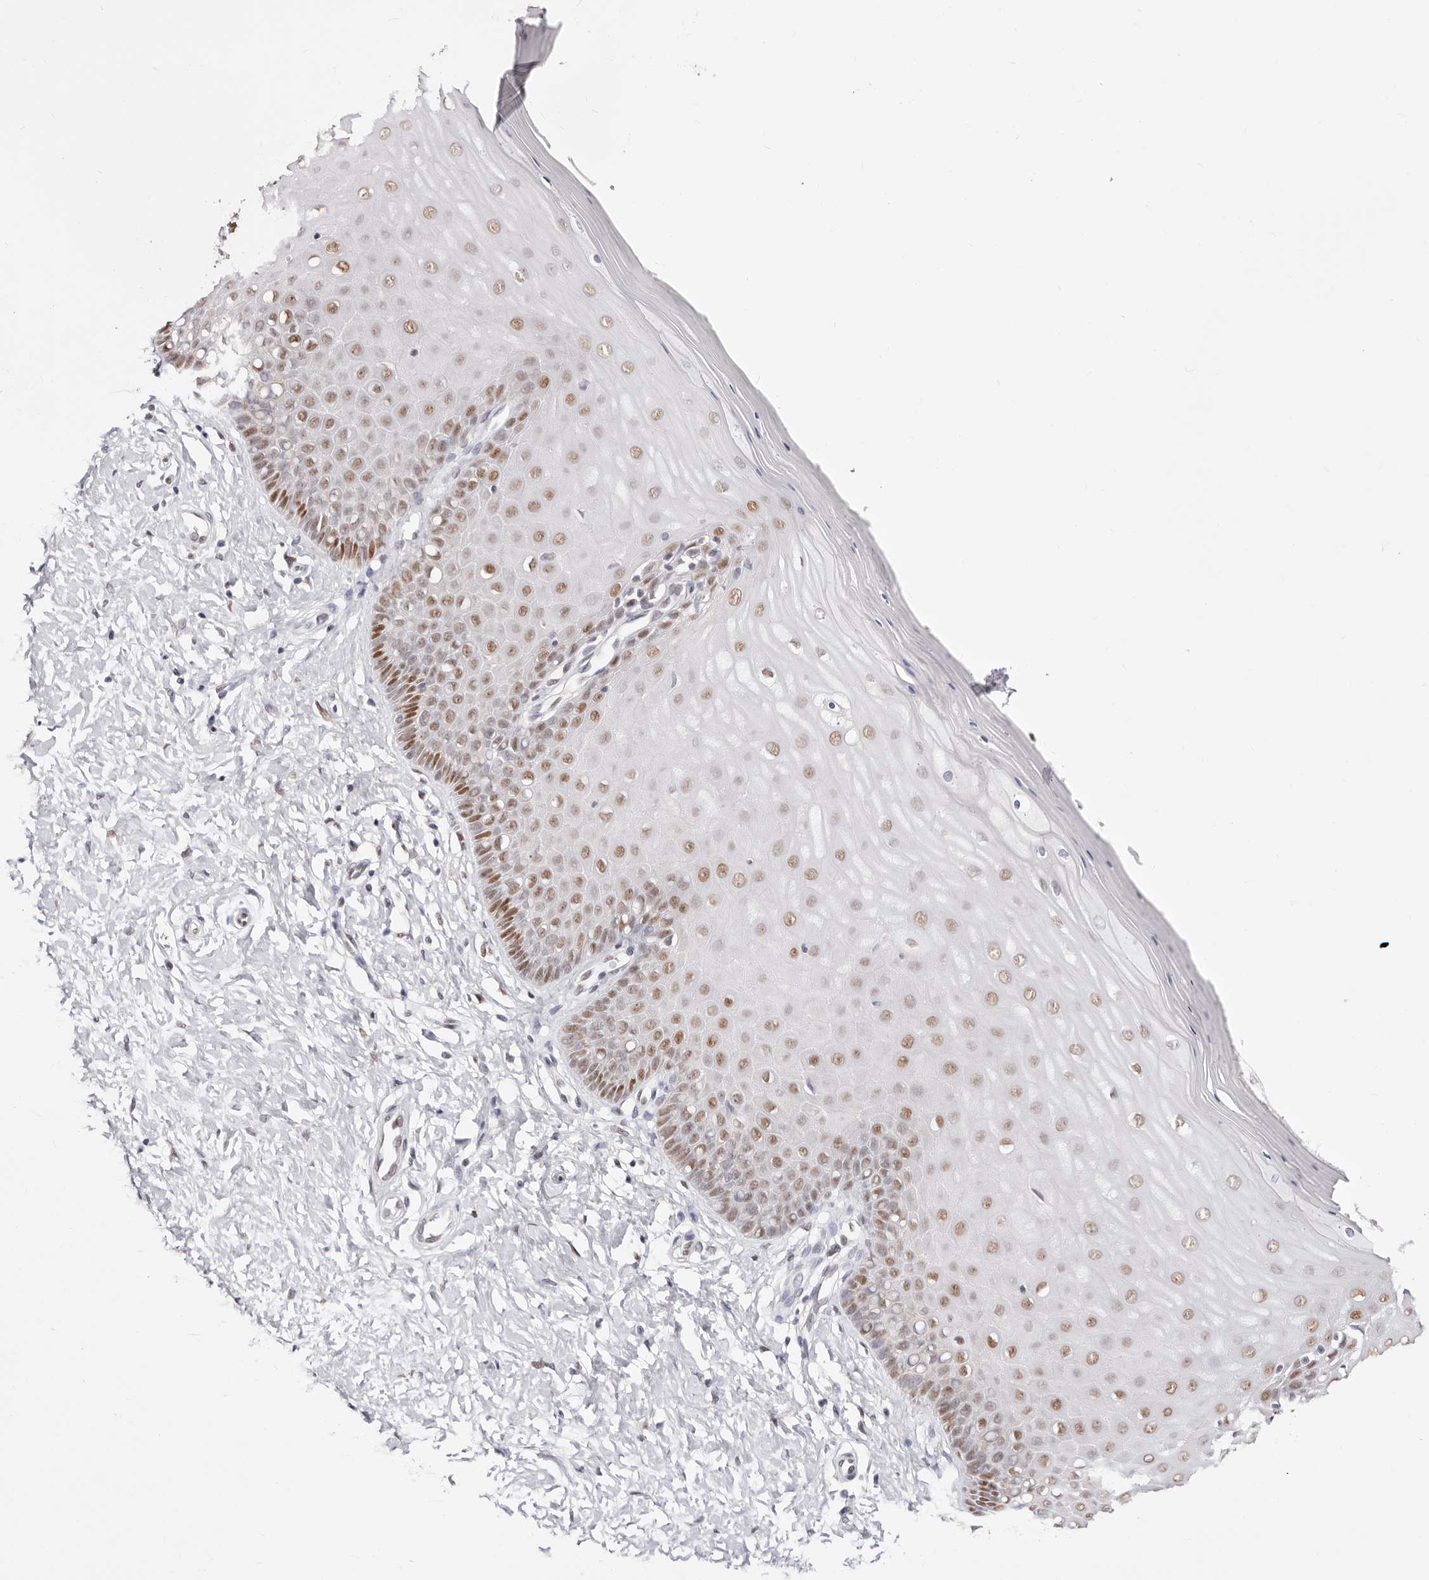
{"staining": {"intensity": "moderate", "quantity": "25%-75%", "location": "nuclear"}, "tissue": "cervix", "cell_type": "Glandular cells", "image_type": "normal", "snomed": [{"axis": "morphology", "description": "Normal tissue, NOS"}, {"axis": "topography", "description": "Cervix"}], "caption": "Approximately 25%-75% of glandular cells in normal human cervix exhibit moderate nuclear protein positivity as visualized by brown immunohistochemical staining.", "gene": "TKT", "patient": {"sex": "female", "age": 55}}